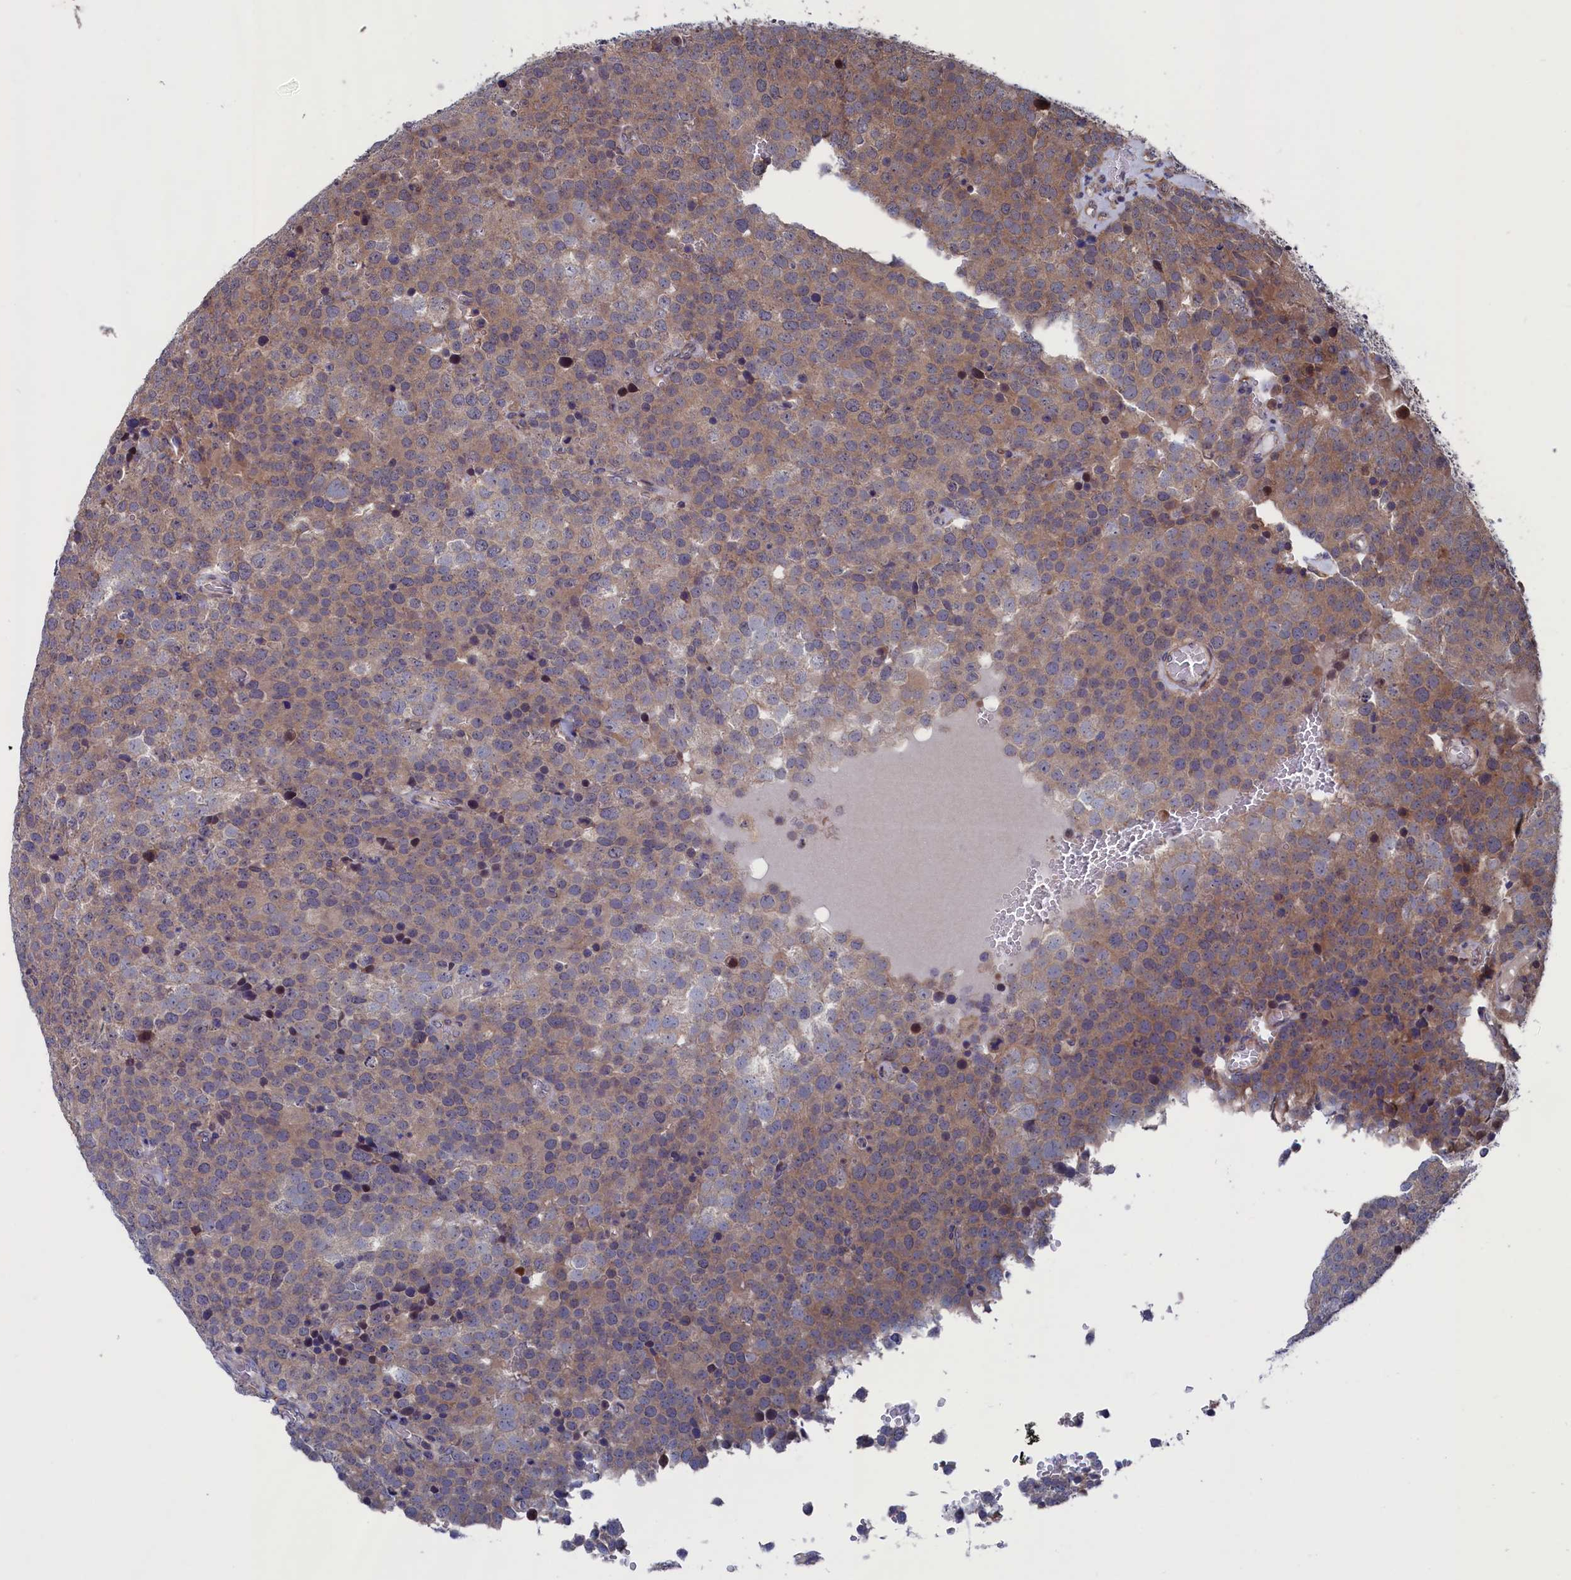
{"staining": {"intensity": "moderate", "quantity": "25%-75%", "location": "cytoplasmic/membranous"}, "tissue": "testis cancer", "cell_type": "Tumor cells", "image_type": "cancer", "snomed": [{"axis": "morphology", "description": "Seminoma, NOS"}, {"axis": "topography", "description": "Testis"}], "caption": "Human testis cancer (seminoma) stained with a brown dye shows moderate cytoplasmic/membranous positive positivity in about 25%-75% of tumor cells.", "gene": "SPATA13", "patient": {"sex": "male", "age": 71}}